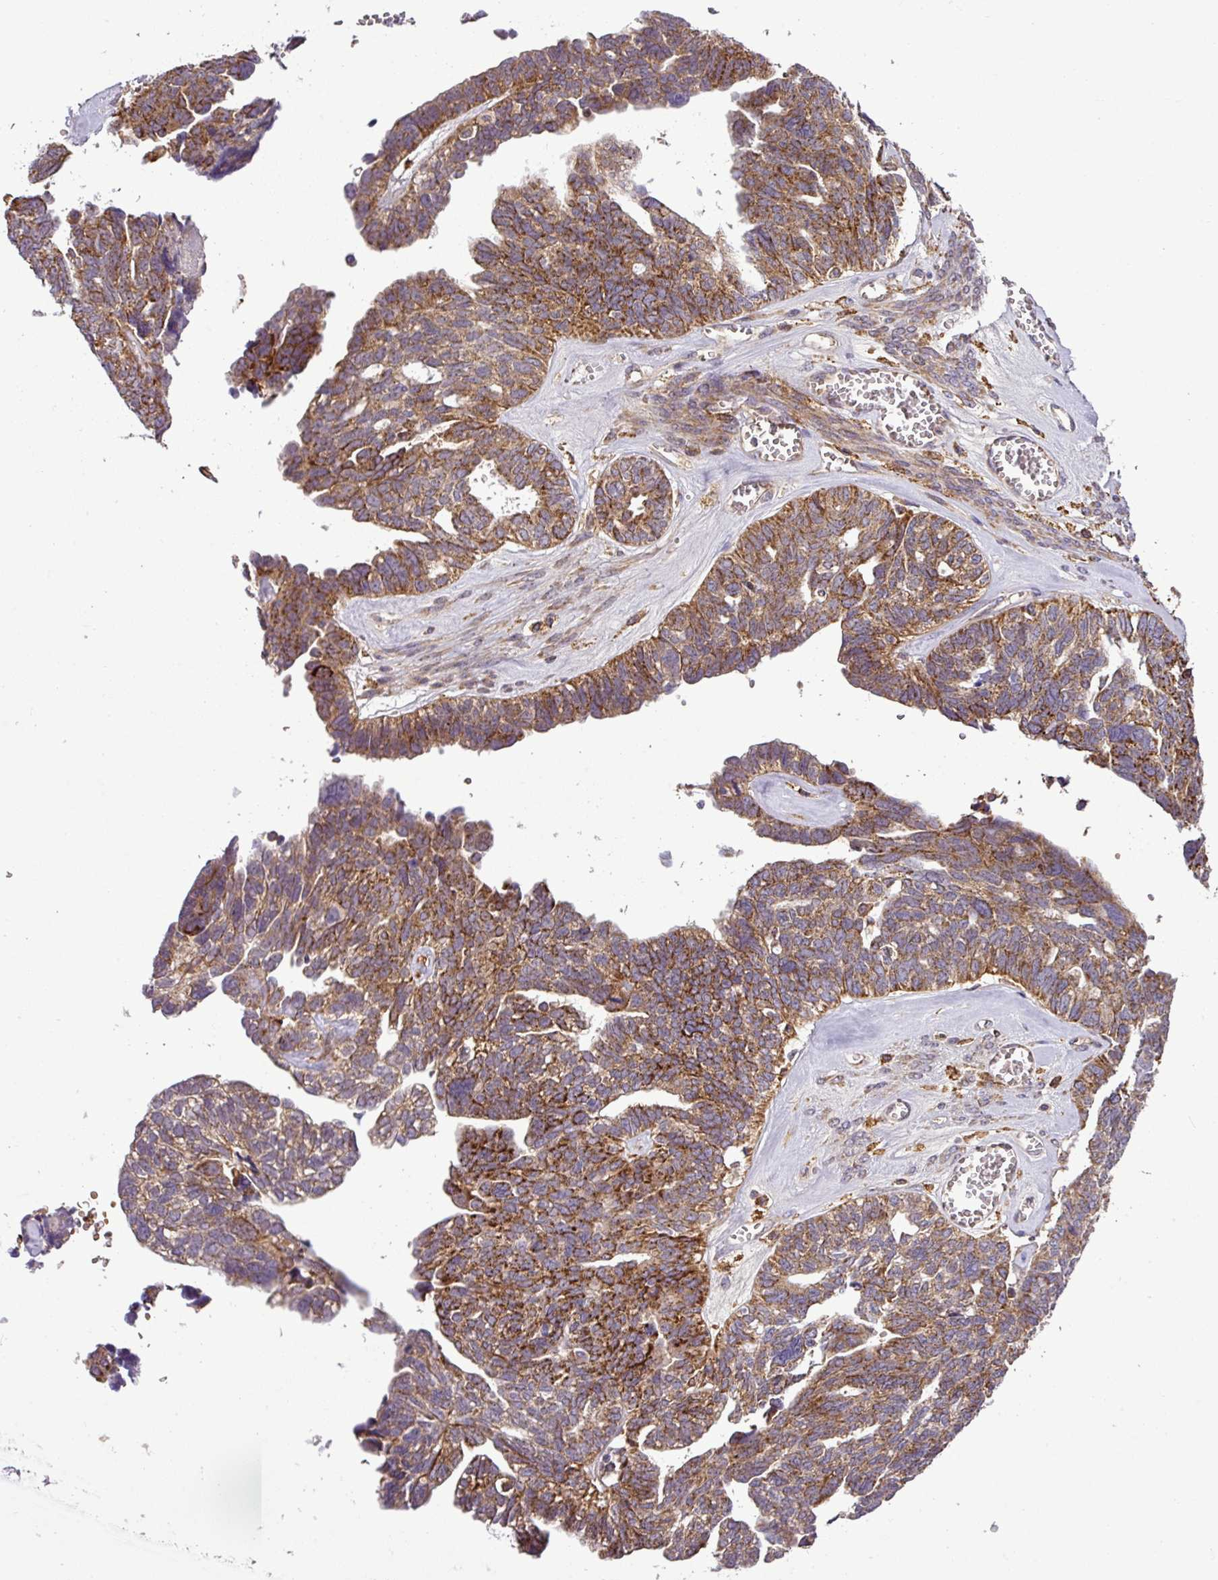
{"staining": {"intensity": "strong", "quantity": ">75%", "location": "cytoplasmic/membranous"}, "tissue": "ovarian cancer", "cell_type": "Tumor cells", "image_type": "cancer", "snomed": [{"axis": "morphology", "description": "Cystadenocarcinoma, serous, NOS"}, {"axis": "topography", "description": "Ovary"}], "caption": "Immunohistochemistry staining of ovarian cancer, which reveals high levels of strong cytoplasmic/membranous positivity in approximately >75% of tumor cells indicating strong cytoplasmic/membranous protein staining. The staining was performed using DAB (brown) for protein detection and nuclei were counterstained in hematoxylin (blue).", "gene": "ZNF513", "patient": {"sex": "female", "age": 79}}